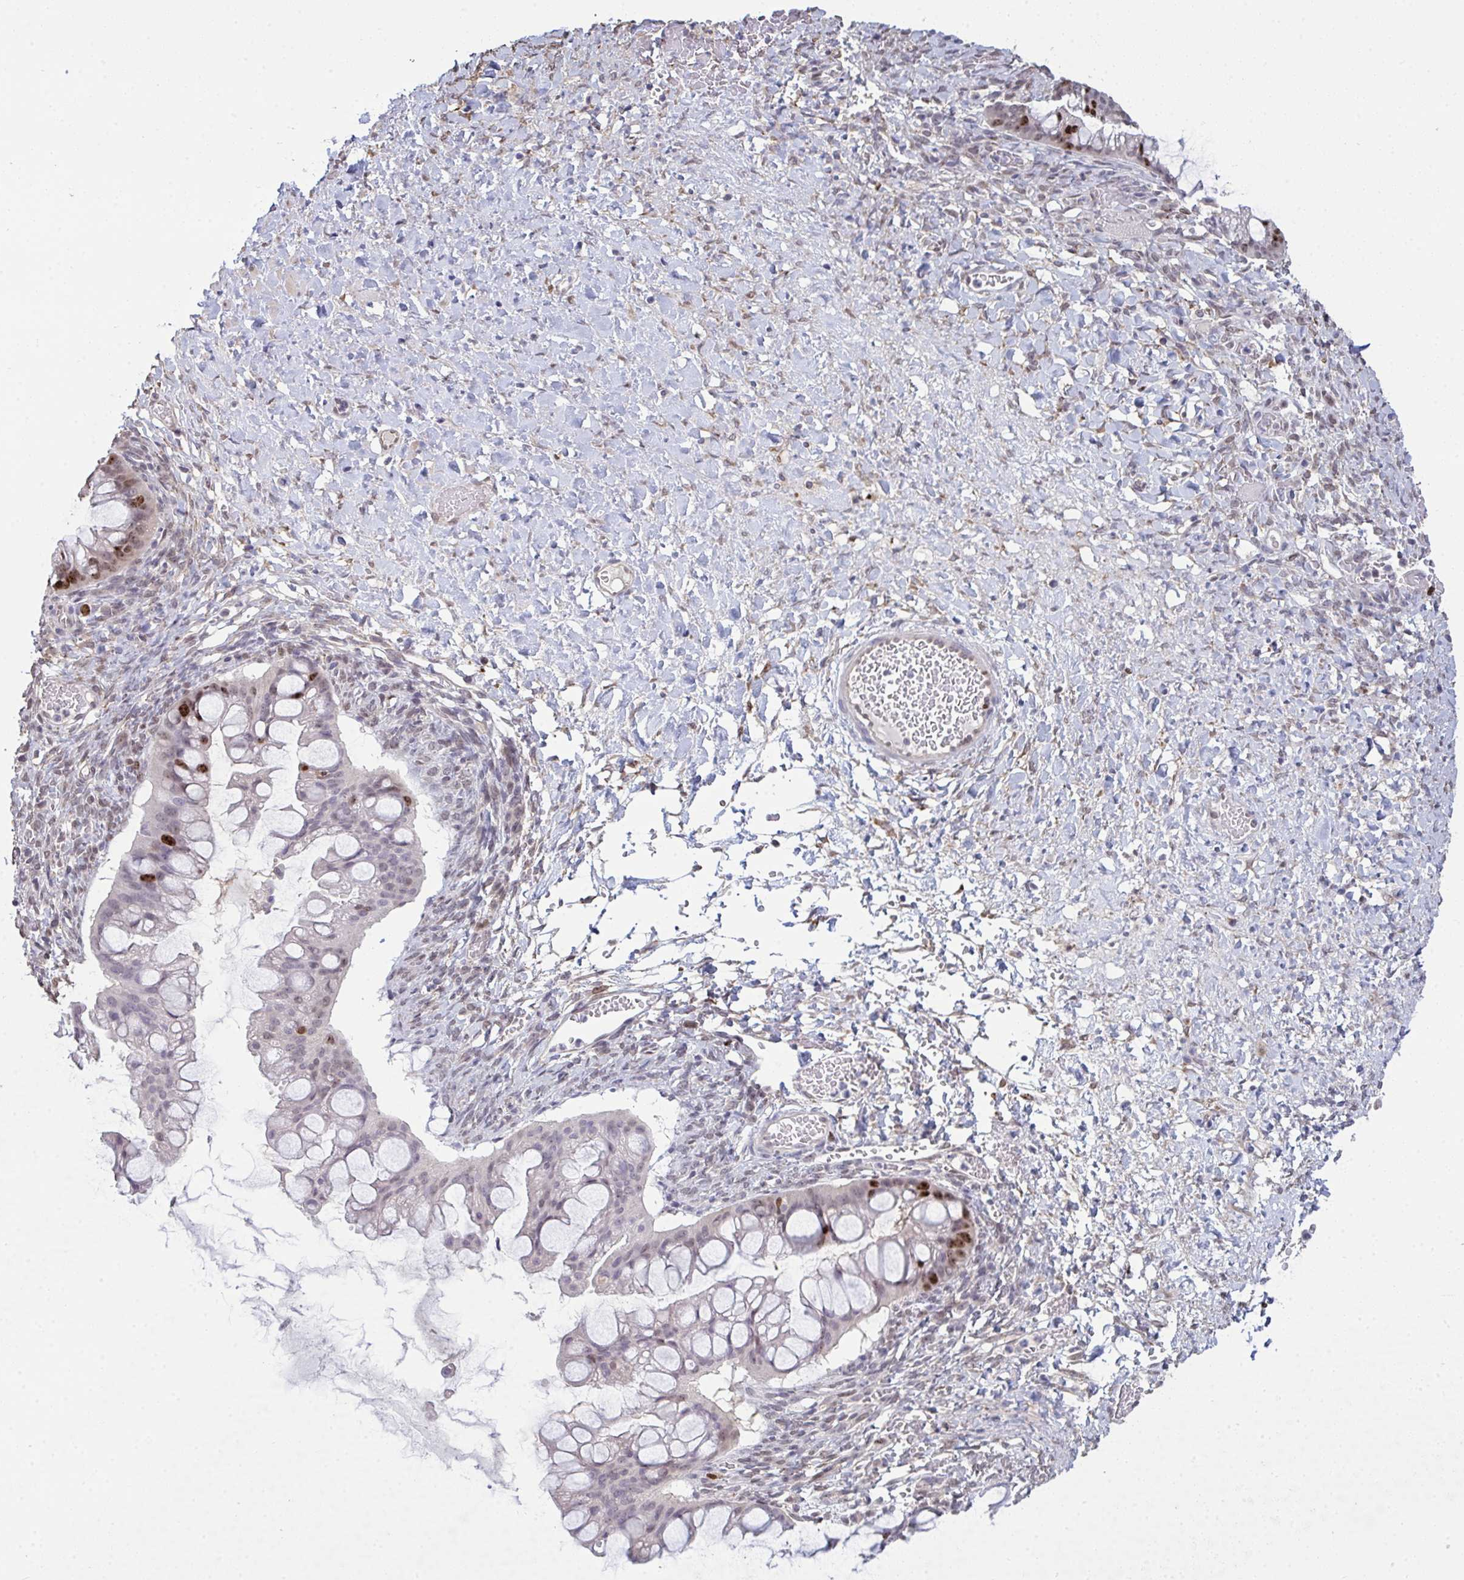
{"staining": {"intensity": "strong", "quantity": "<25%", "location": "nuclear"}, "tissue": "ovarian cancer", "cell_type": "Tumor cells", "image_type": "cancer", "snomed": [{"axis": "morphology", "description": "Cystadenocarcinoma, mucinous, NOS"}, {"axis": "topography", "description": "Ovary"}], "caption": "Ovarian cancer stained for a protein reveals strong nuclear positivity in tumor cells. (IHC, brightfield microscopy, high magnification).", "gene": "SETD7", "patient": {"sex": "female", "age": 73}}